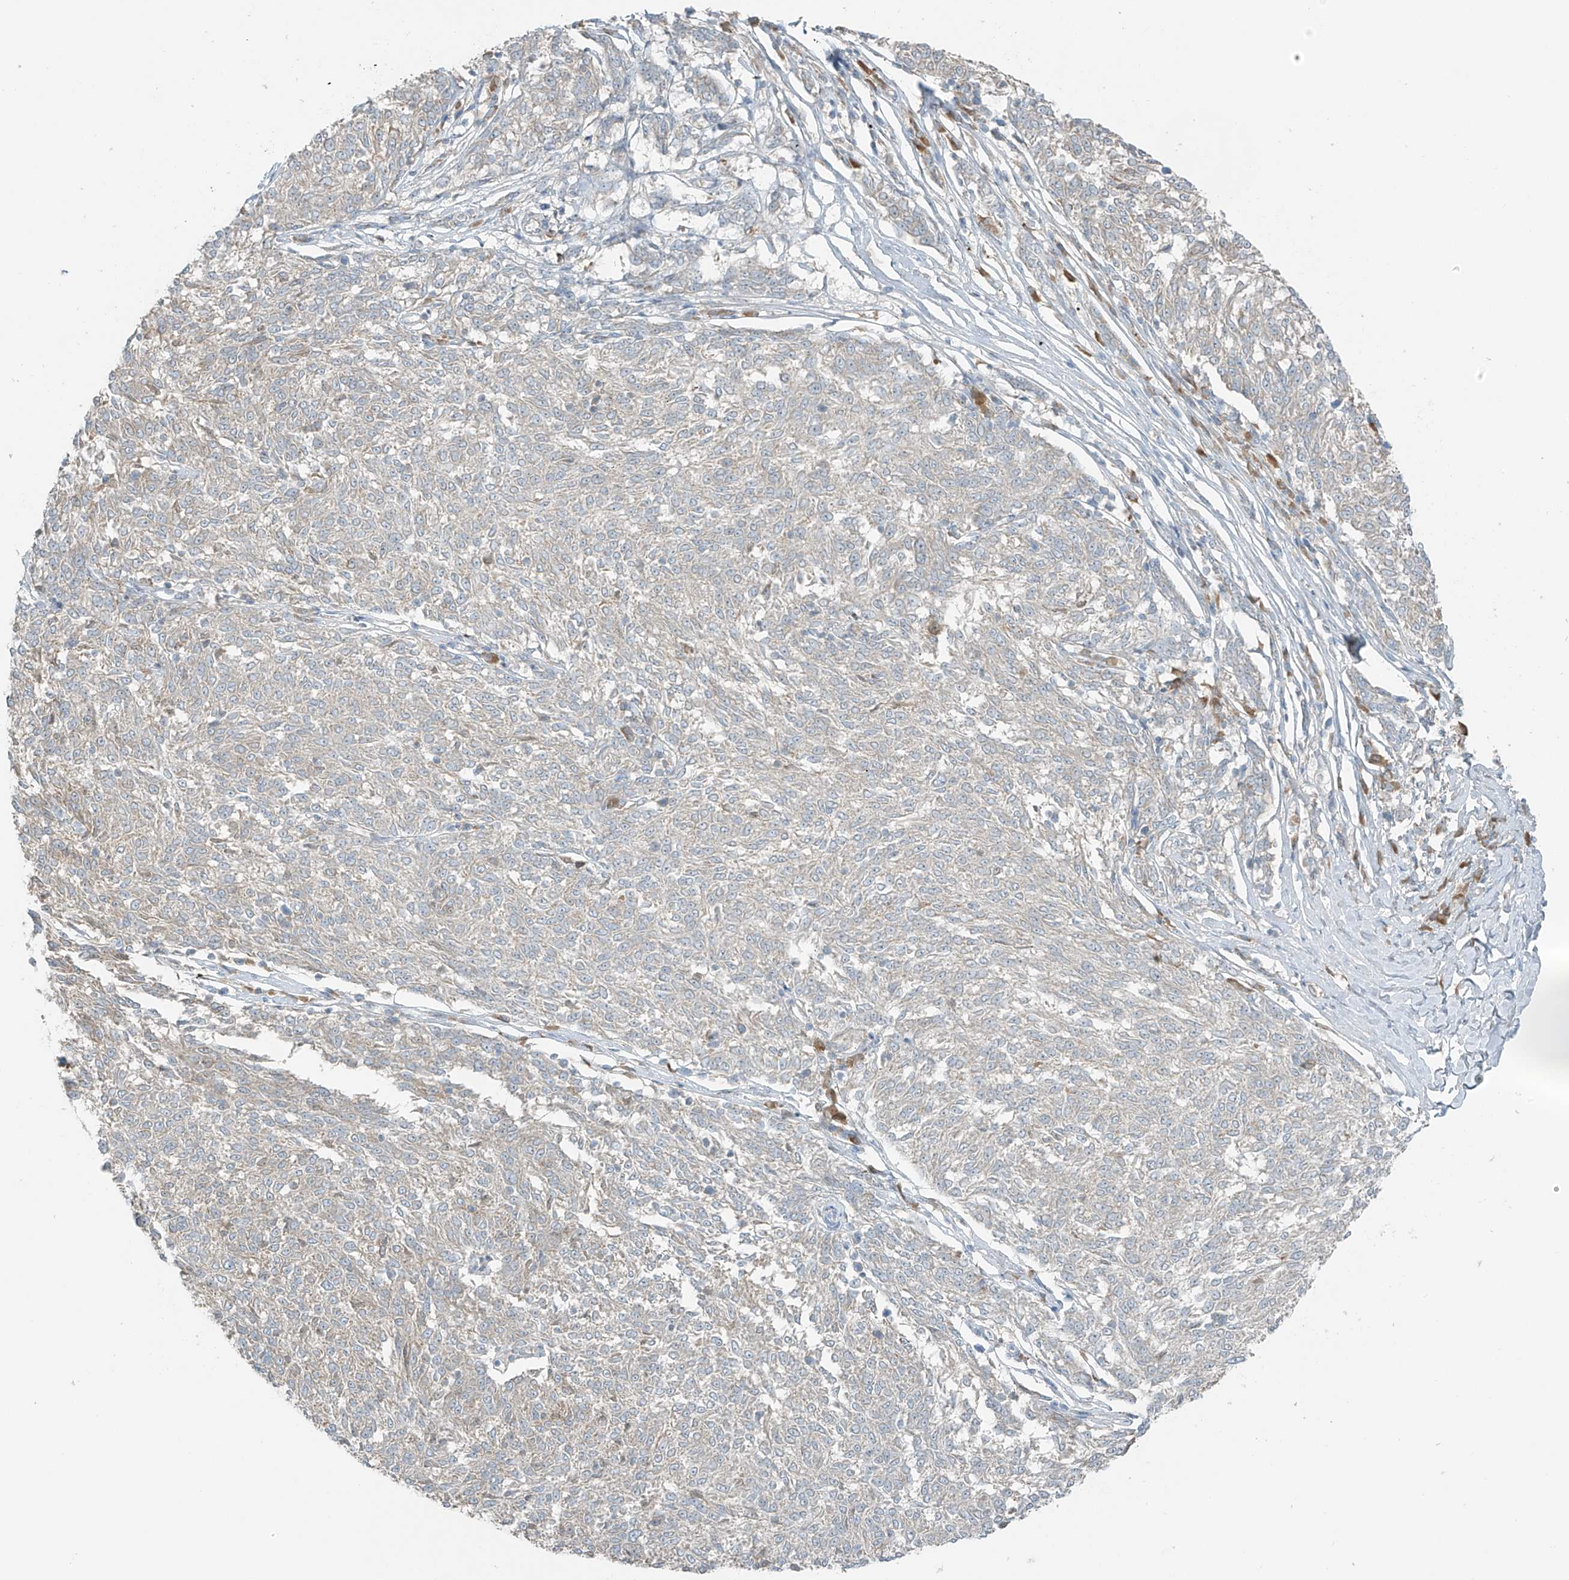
{"staining": {"intensity": "negative", "quantity": "none", "location": "none"}, "tissue": "melanoma", "cell_type": "Tumor cells", "image_type": "cancer", "snomed": [{"axis": "morphology", "description": "Malignant melanoma, NOS"}, {"axis": "topography", "description": "Skin"}], "caption": "Photomicrograph shows no significant protein expression in tumor cells of malignant melanoma. The staining is performed using DAB (3,3'-diaminobenzidine) brown chromogen with nuclei counter-stained in using hematoxylin.", "gene": "FAM131C", "patient": {"sex": "female", "age": 72}}